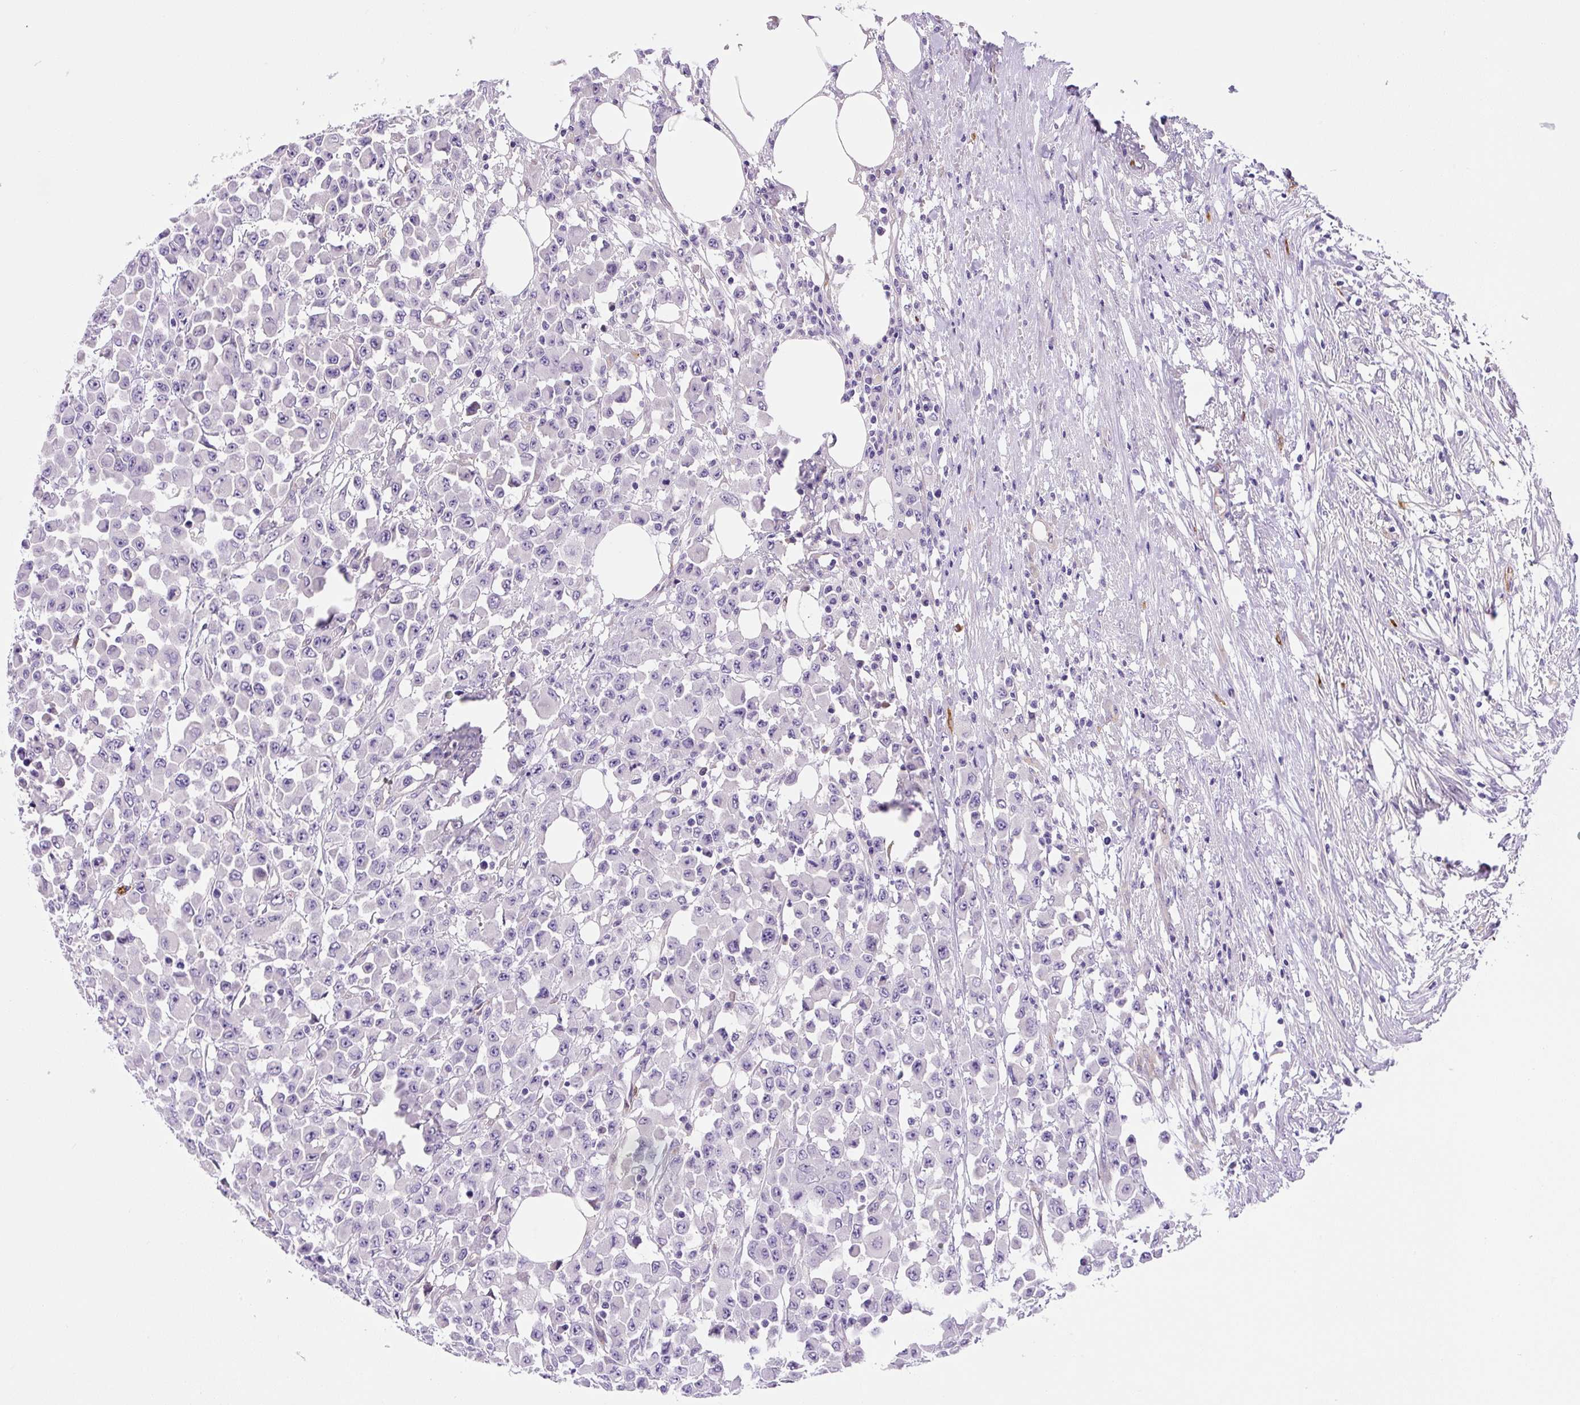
{"staining": {"intensity": "negative", "quantity": "none", "location": "none"}, "tissue": "colorectal cancer", "cell_type": "Tumor cells", "image_type": "cancer", "snomed": [{"axis": "morphology", "description": "Adenocarcinoma, NOS"}, {"axis": "topography", "description": "Colon"}], "caption": "Tumor cells are negative for protein expression in human colorectal adenocarcinoma.", "gene": "ASB4", "patient": {"sex": "male", "age": 51}}